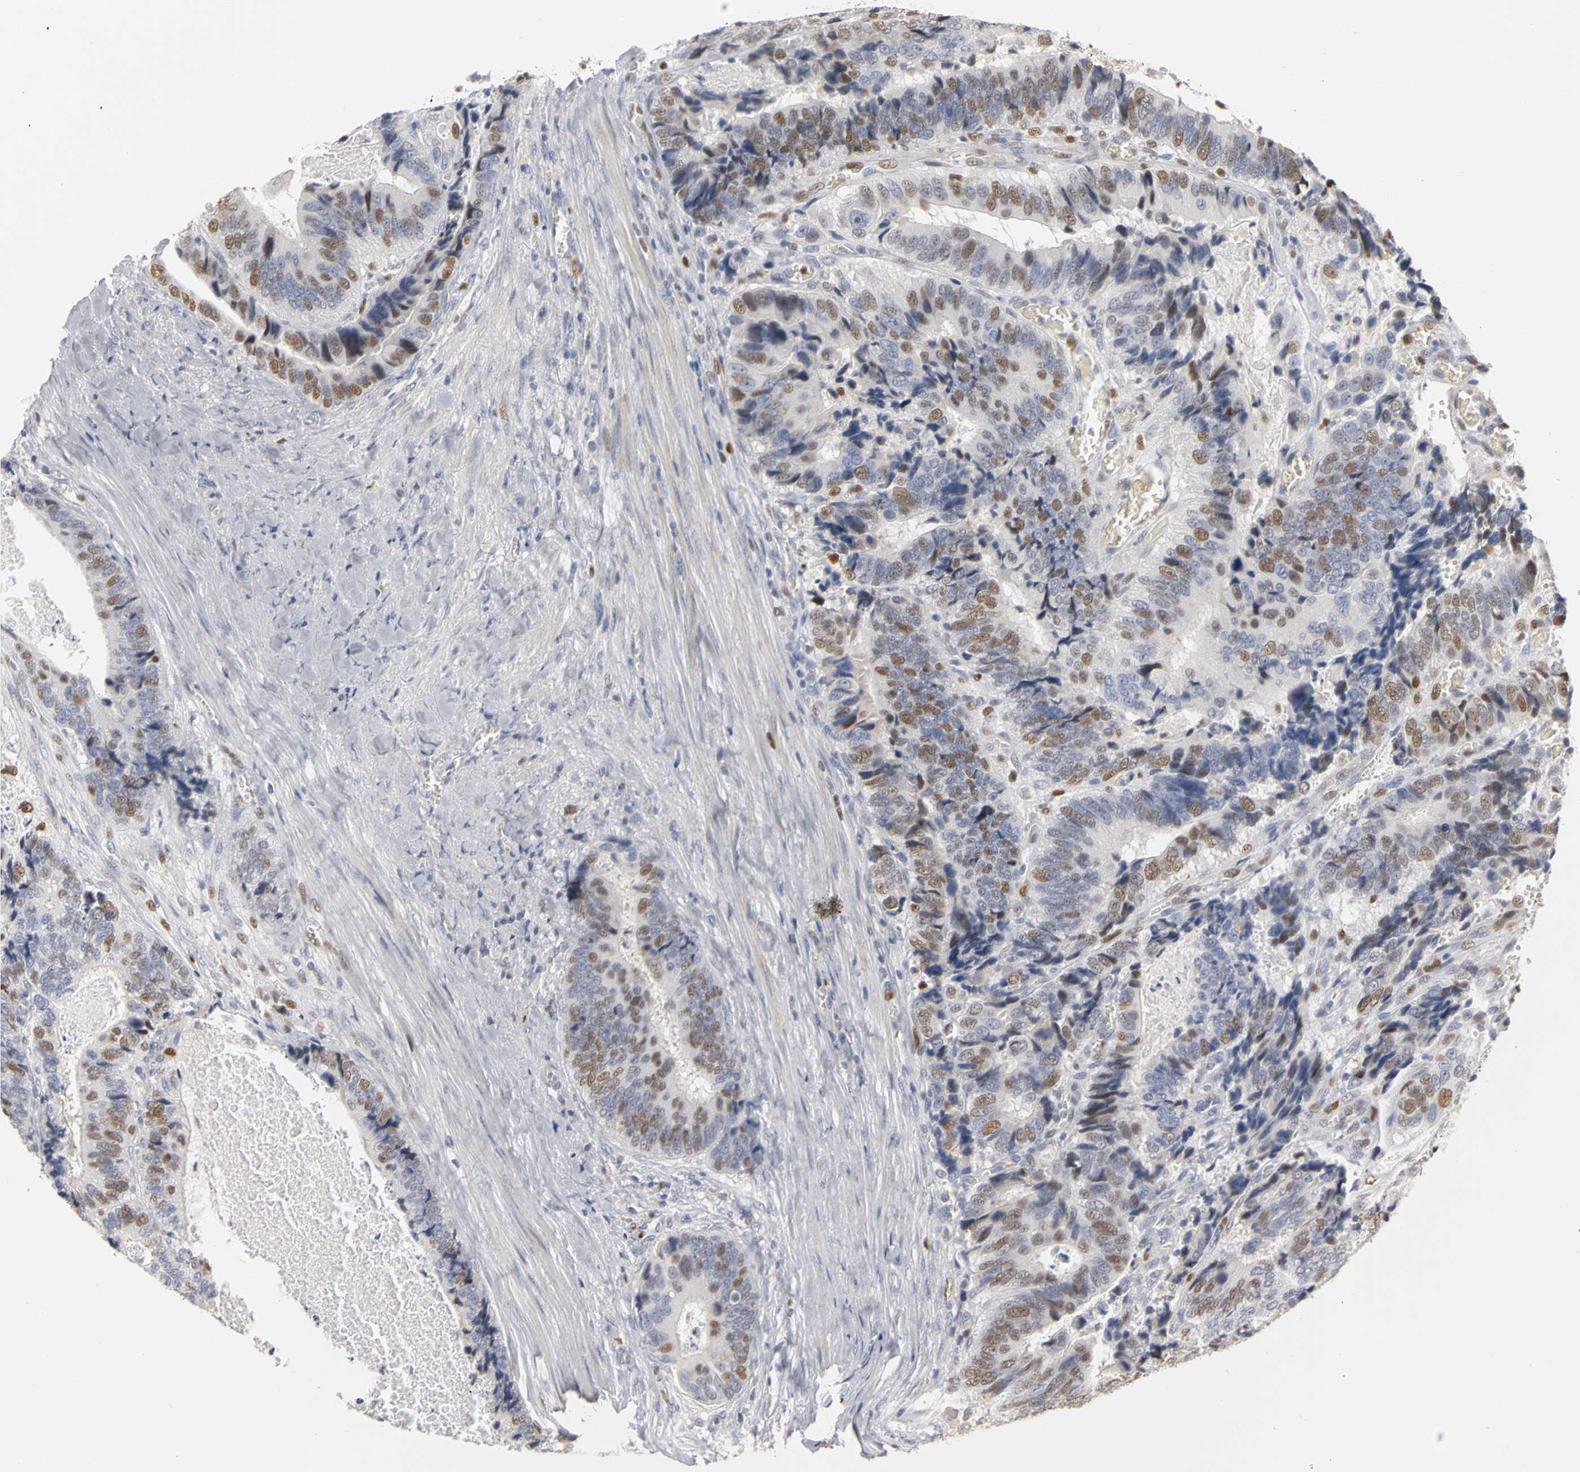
{"staining": {"intensity": "moderate", "quantity": "25%-75%", "location": "nuclear"}, "tissue": "colorectal cancer", "cell_type": "Tumor cells", "image_type": "cancer", "snomed": [{"axis": "morphology", "description": "Adenocarcinoma, NOS"}, {"axis": "topography", "description": "Colon"}], "caption": "This histopathology image reveals adenocarcinoma (colorectal) stained with IHC to label a protein in brown. The nuclear of tumor cells show moderate positivity for the protein. Nuclei are counter-stained blue.", "gene": "MCM6", "patient": {"sex": "male", "age": 72}}